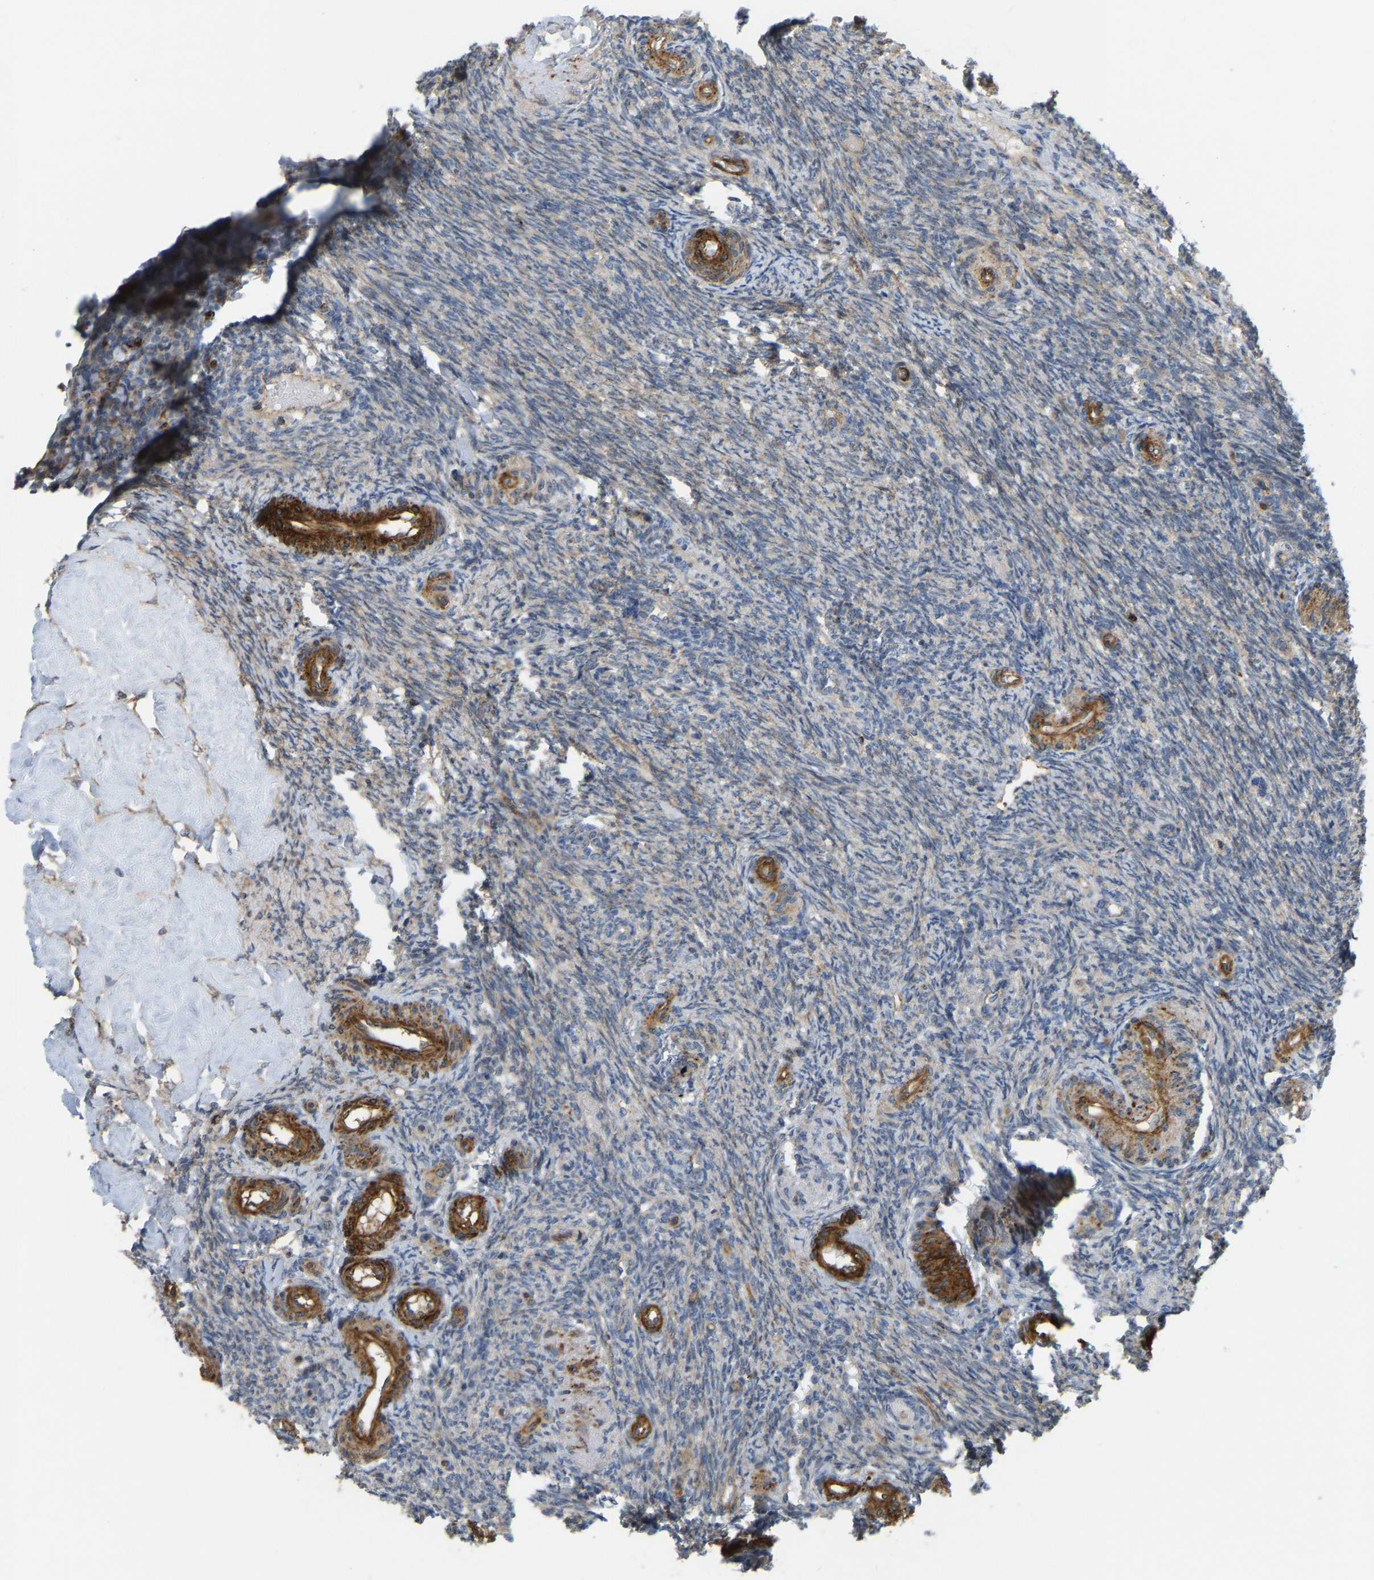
{"staining": {"intensity": "weak", "quantity": ">75%", "location": "cytoplasmic/membranous"}, "tissue": "ovary", "cell_type": "Follicle cells", "image_type": "normal", "snomed": [{"axis": "morphology", "description": "Normal tissue, NOS"}, {"axis": "topography", "description": "Ovary"}], "caption": "Brown immunohistochemical staining in unremarkable human ovary displays weak cytoplasmic/membranous staining in approximately >75% of follicle cells. (Stains: DAB in brown, nuclei in blue, Microscopy: brightfield microscopy at high magnification).", "gene": "KIAA1671", "patient": {"sex": "female", "age": 41}}